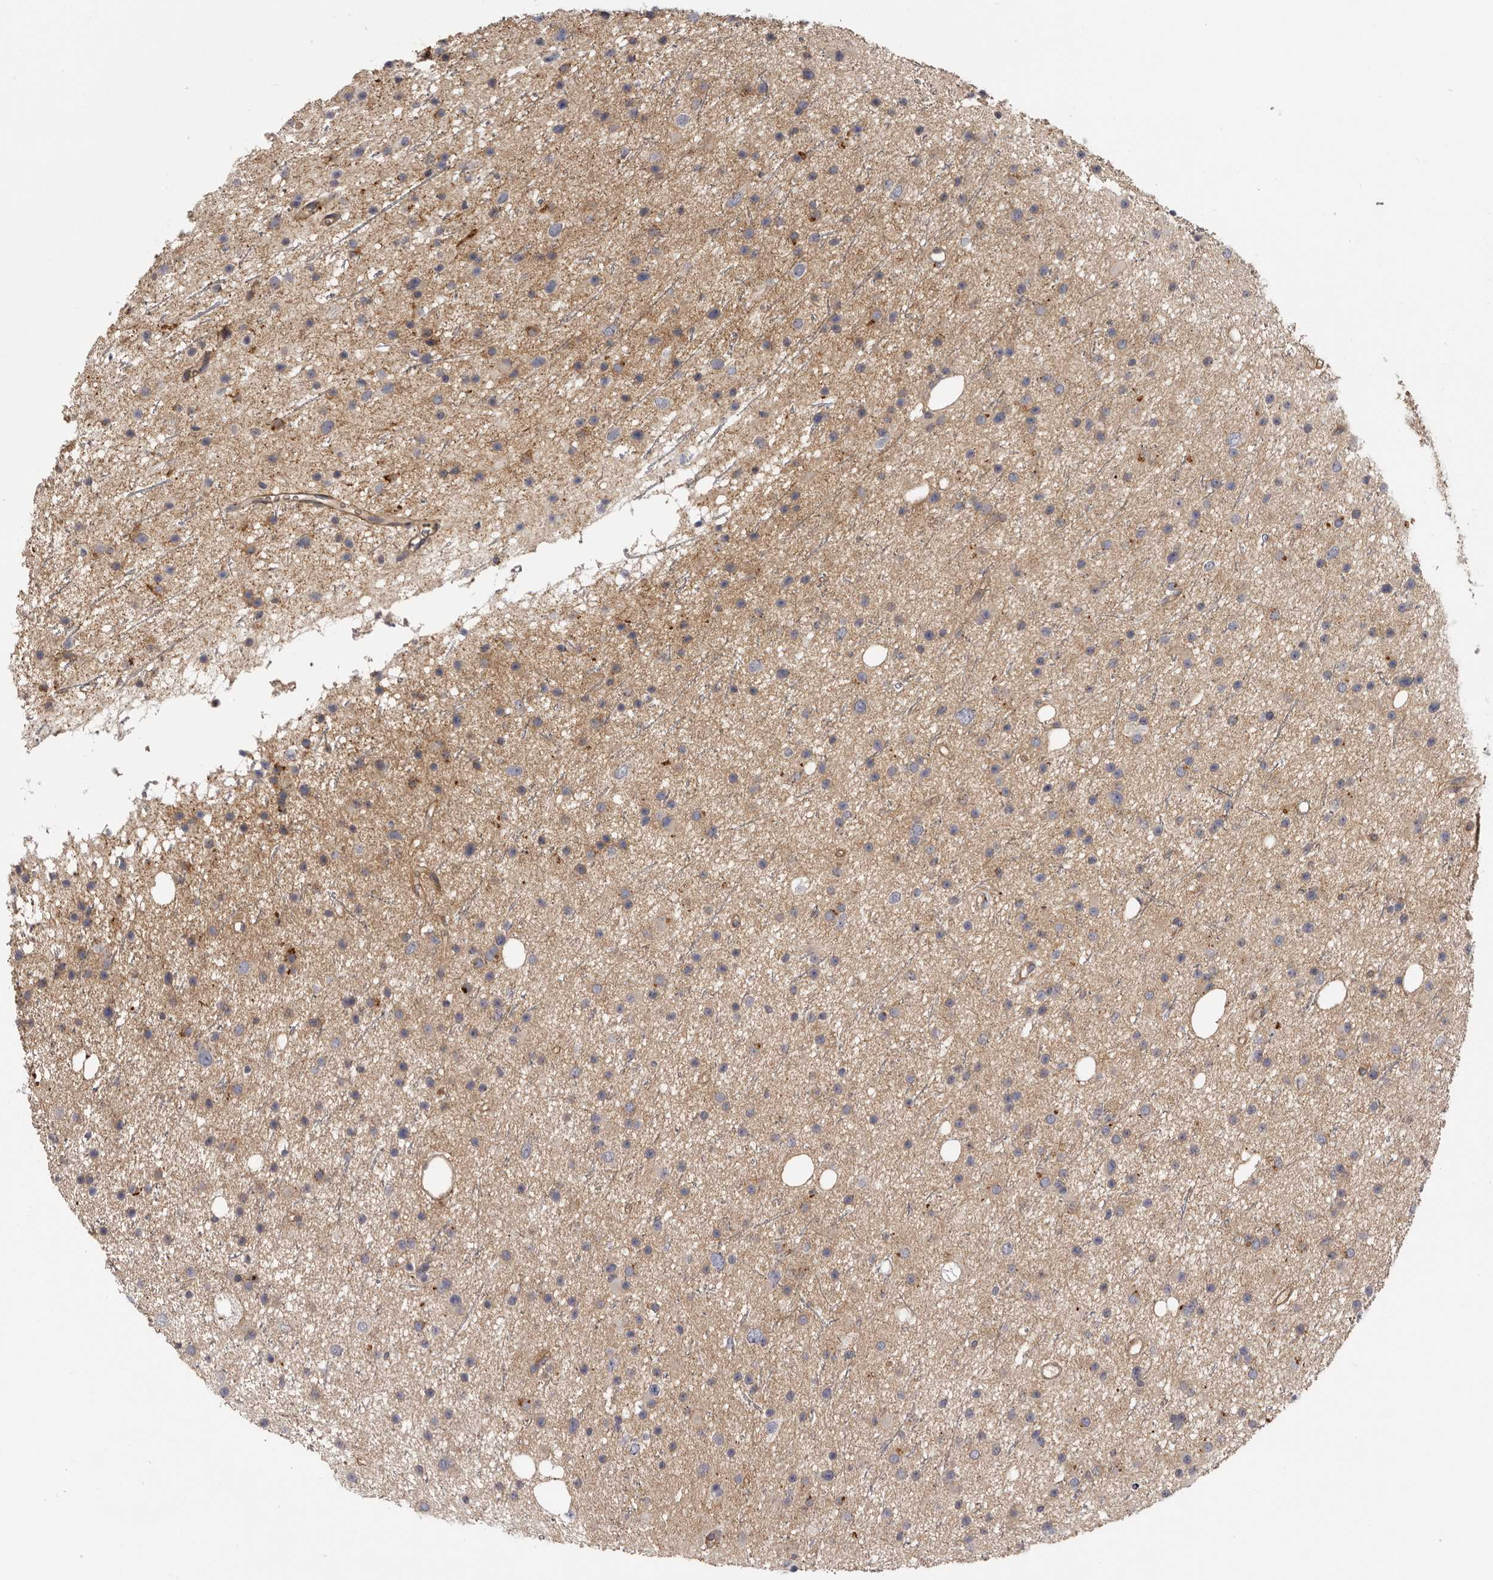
{"staining": {"intensity": "negative", "quantity": "none", "location": "none"}, "tissue": "glioma", "cell_type": "Tumor cells", "image_type": "cancer", "snomed": [{"axis": "morphology", "description": "Glioma, malignant, Low grade"}, {"axis": "topography", "description": "Cerebral cortex"}], "caption": "This is an immunohistochemistry (IHC) image of glioma. There is no staining in tumor cells.", "gene": "INKA2", "patient": {"sex": "female", "age": 39}}